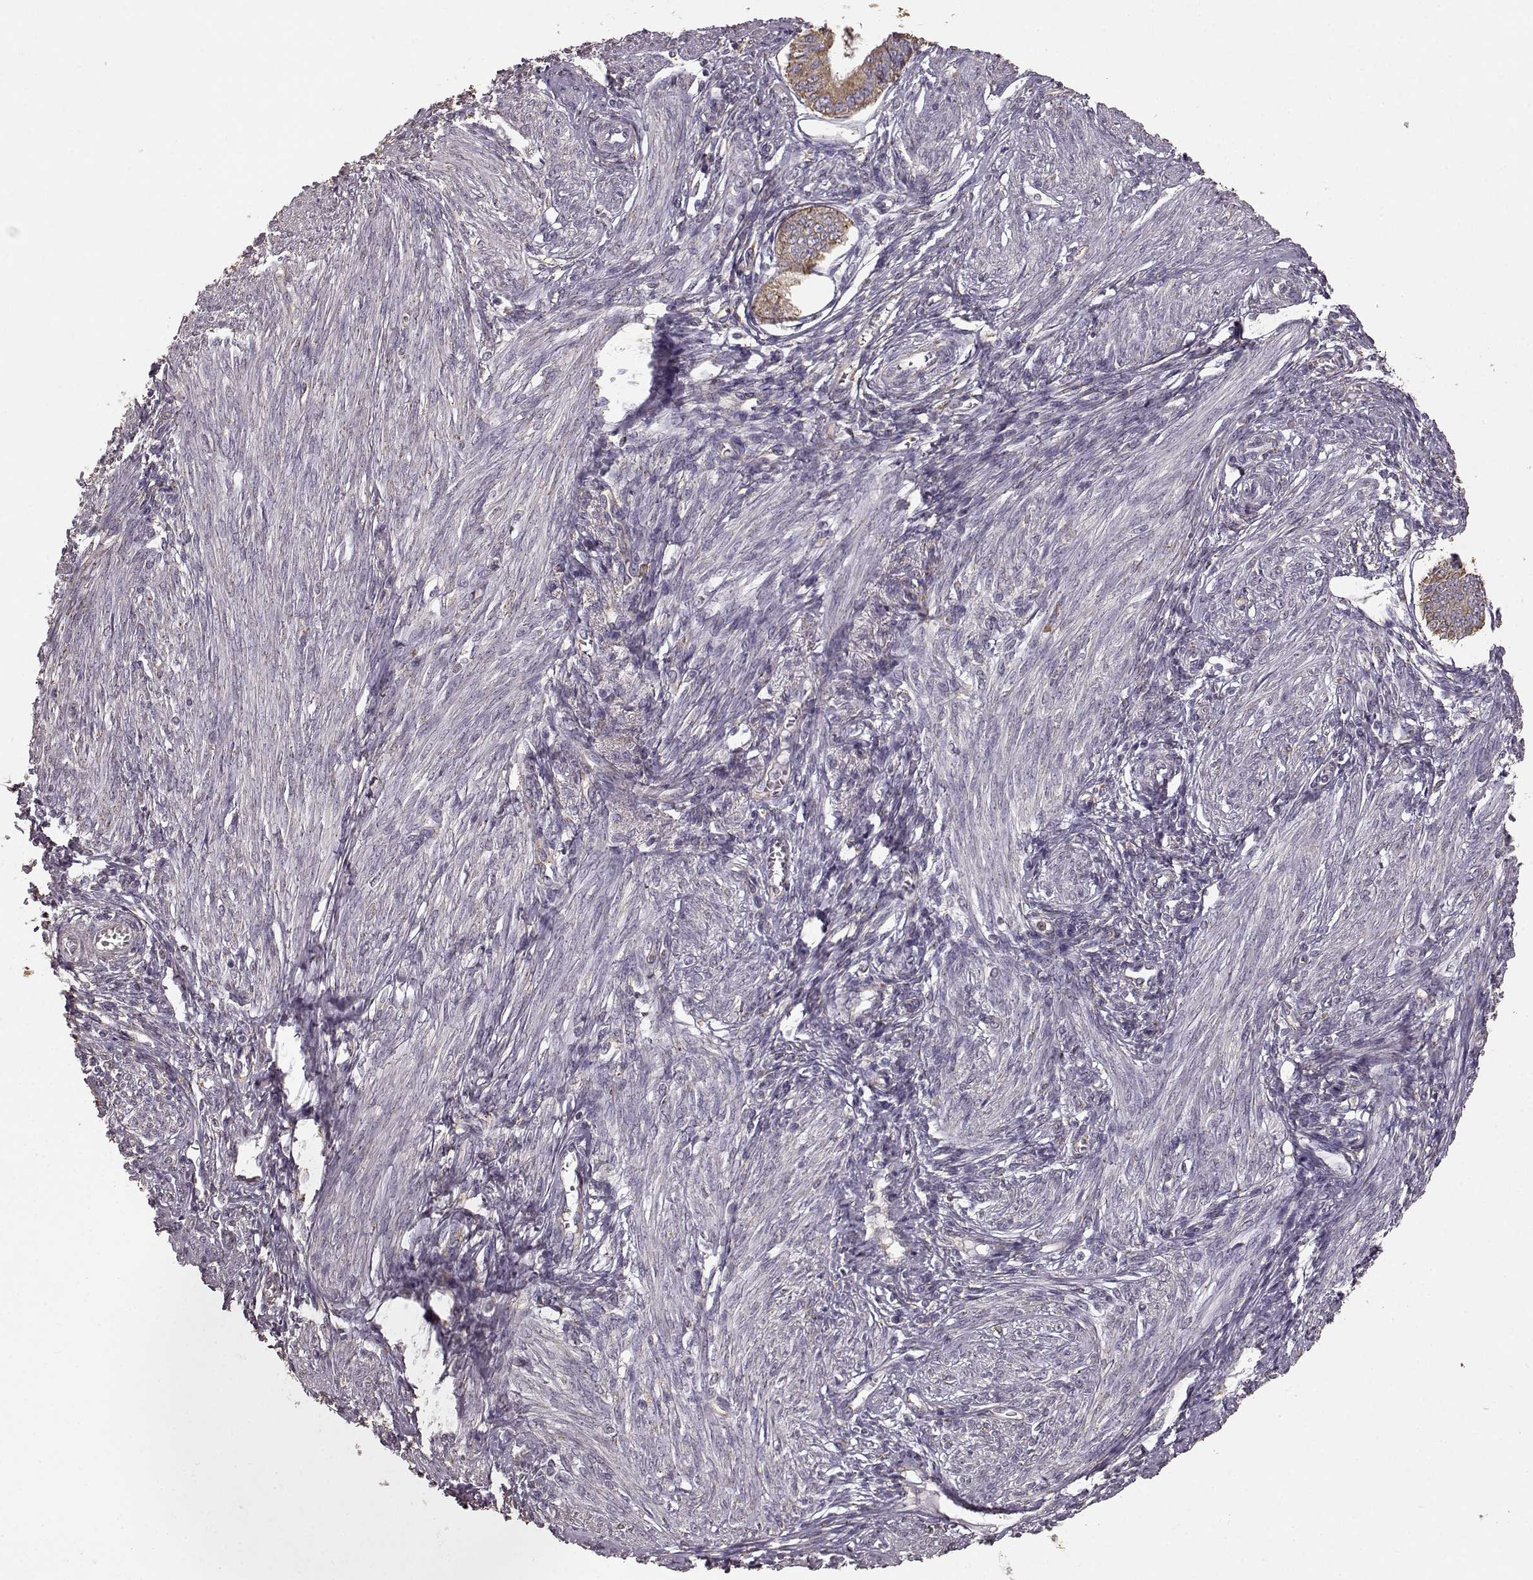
{"staining": {"intensity": "negative", "quantity": "none", "location": "none"}, "tissue": "endometrium", "cell_type": "Cells in endometrial stroma", "image_type": "normal", "snomed": [{"axis": "morphology", "description": "Normal tissue, NOS"}, {"axis": "topography", "description": "Endometrium"}], "caption": "Histopathology image shows no protein positivity in cells in endometrial stroma of normal endometrium.", "gene": "GABRG3", "patient": {"sex": "female", "age": 42}}